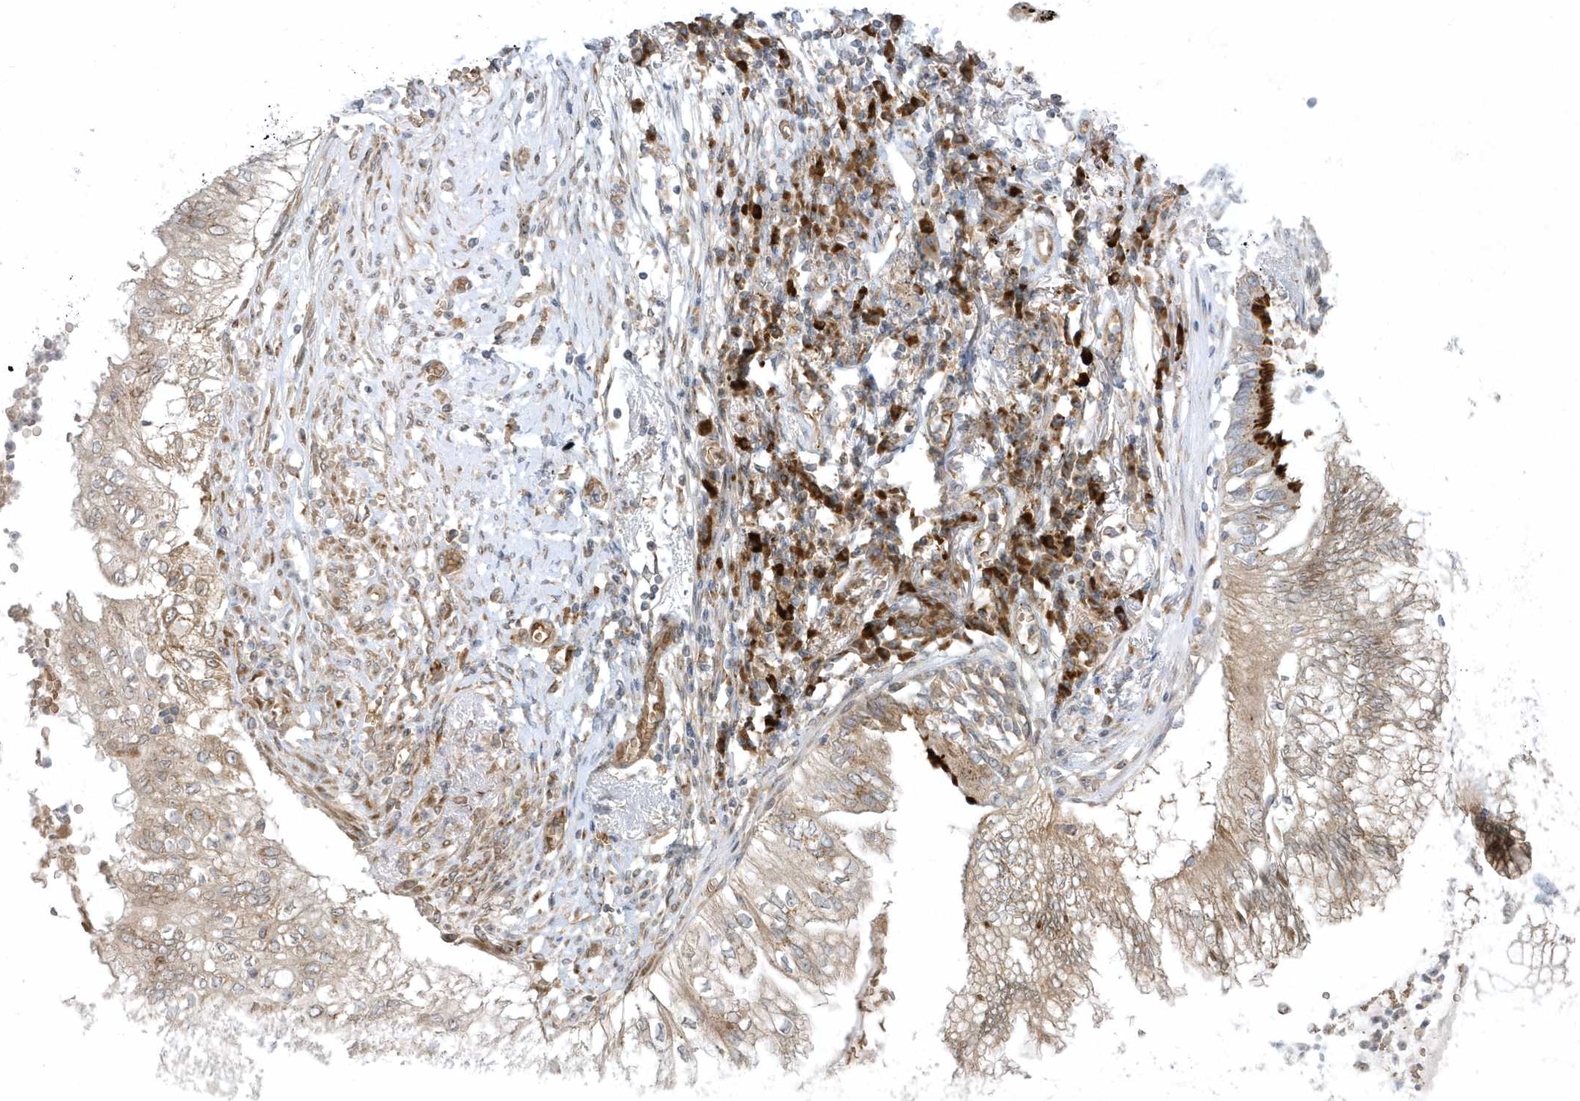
{"staining": {"intensity": "moderate", "quantity": "25%-75%", "location": "cytoplasmic/membranous"}, "tissue": "lung cancer", "cell_type": "Tumor cells", "image_type": "cancer", "snomed": [{"axis": "morphology", "description": "Adenocarcinoma, NOS"}, {"axis": "topography", "description": "Lung"}], "caption": "Adenocarcinoma (lung) was stained to show a protein in brown. There is medium levels of moderate cytoplasmic/membranous staining in about 25%-75% of tumor cells.", "gene": "RPP40", "patient": {"sex": "female", "age": 70}}